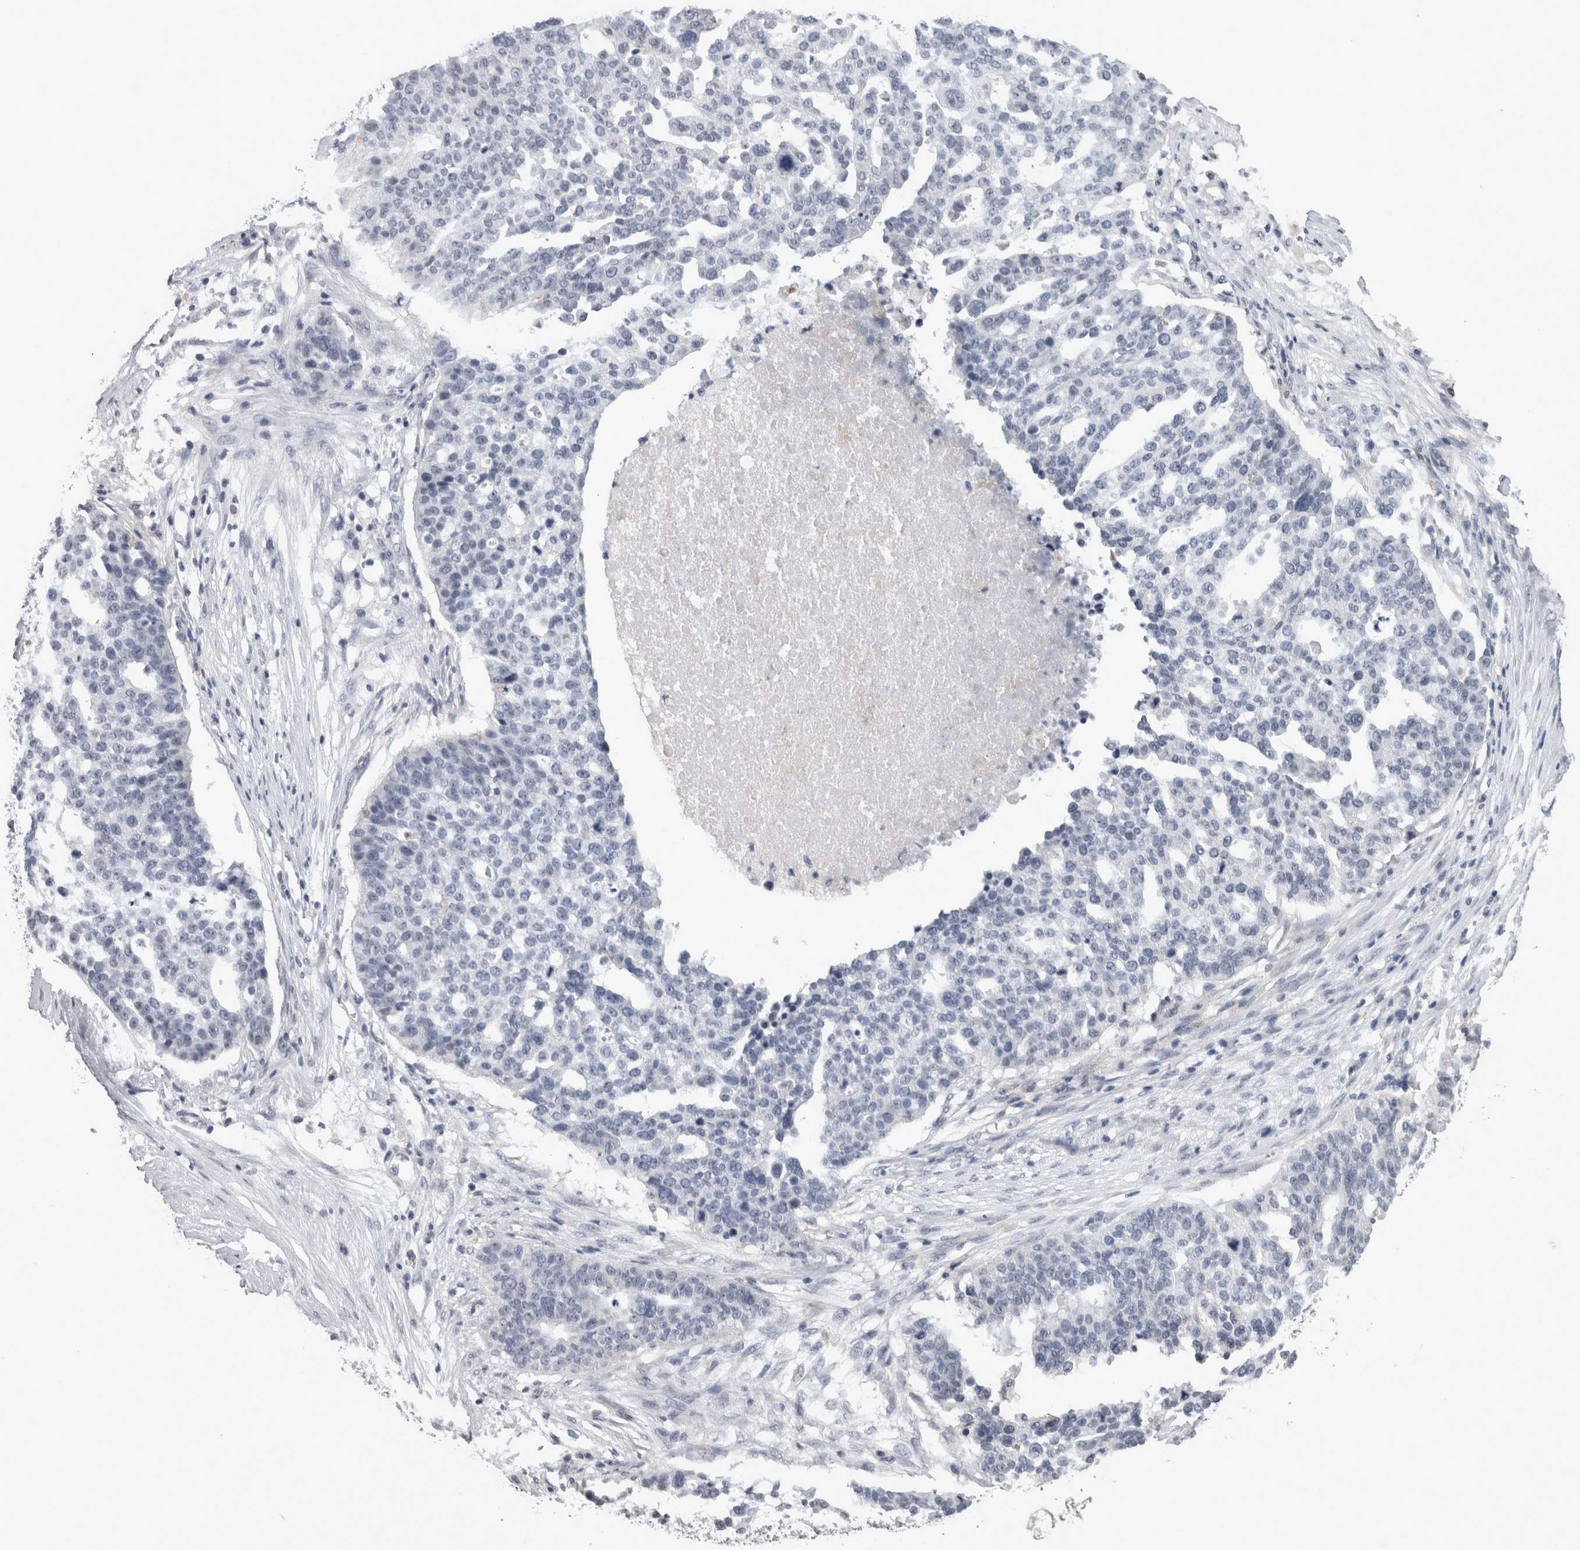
{"staining": {"intensity": "negative", "quantity": "none", "location": "none"}, "tissue": "ovarian cancer", "cell_type": "Tumor cells", "image_type": "cancer", "snomed": [{"axis": "morphology", "description": "Cystadenocarcinoma, serous, NOS"}, {"axis": "topography", "description": "Ovary"}], "caption": "This is a photomicrograph of immunohistochemistry (IHC) staining of ovarian cancer (serous cystadenocarcinoma), which shows no expression in tumor cells.", "gene": "PAX5", "patient": {"sex": "female", "age": 59}}